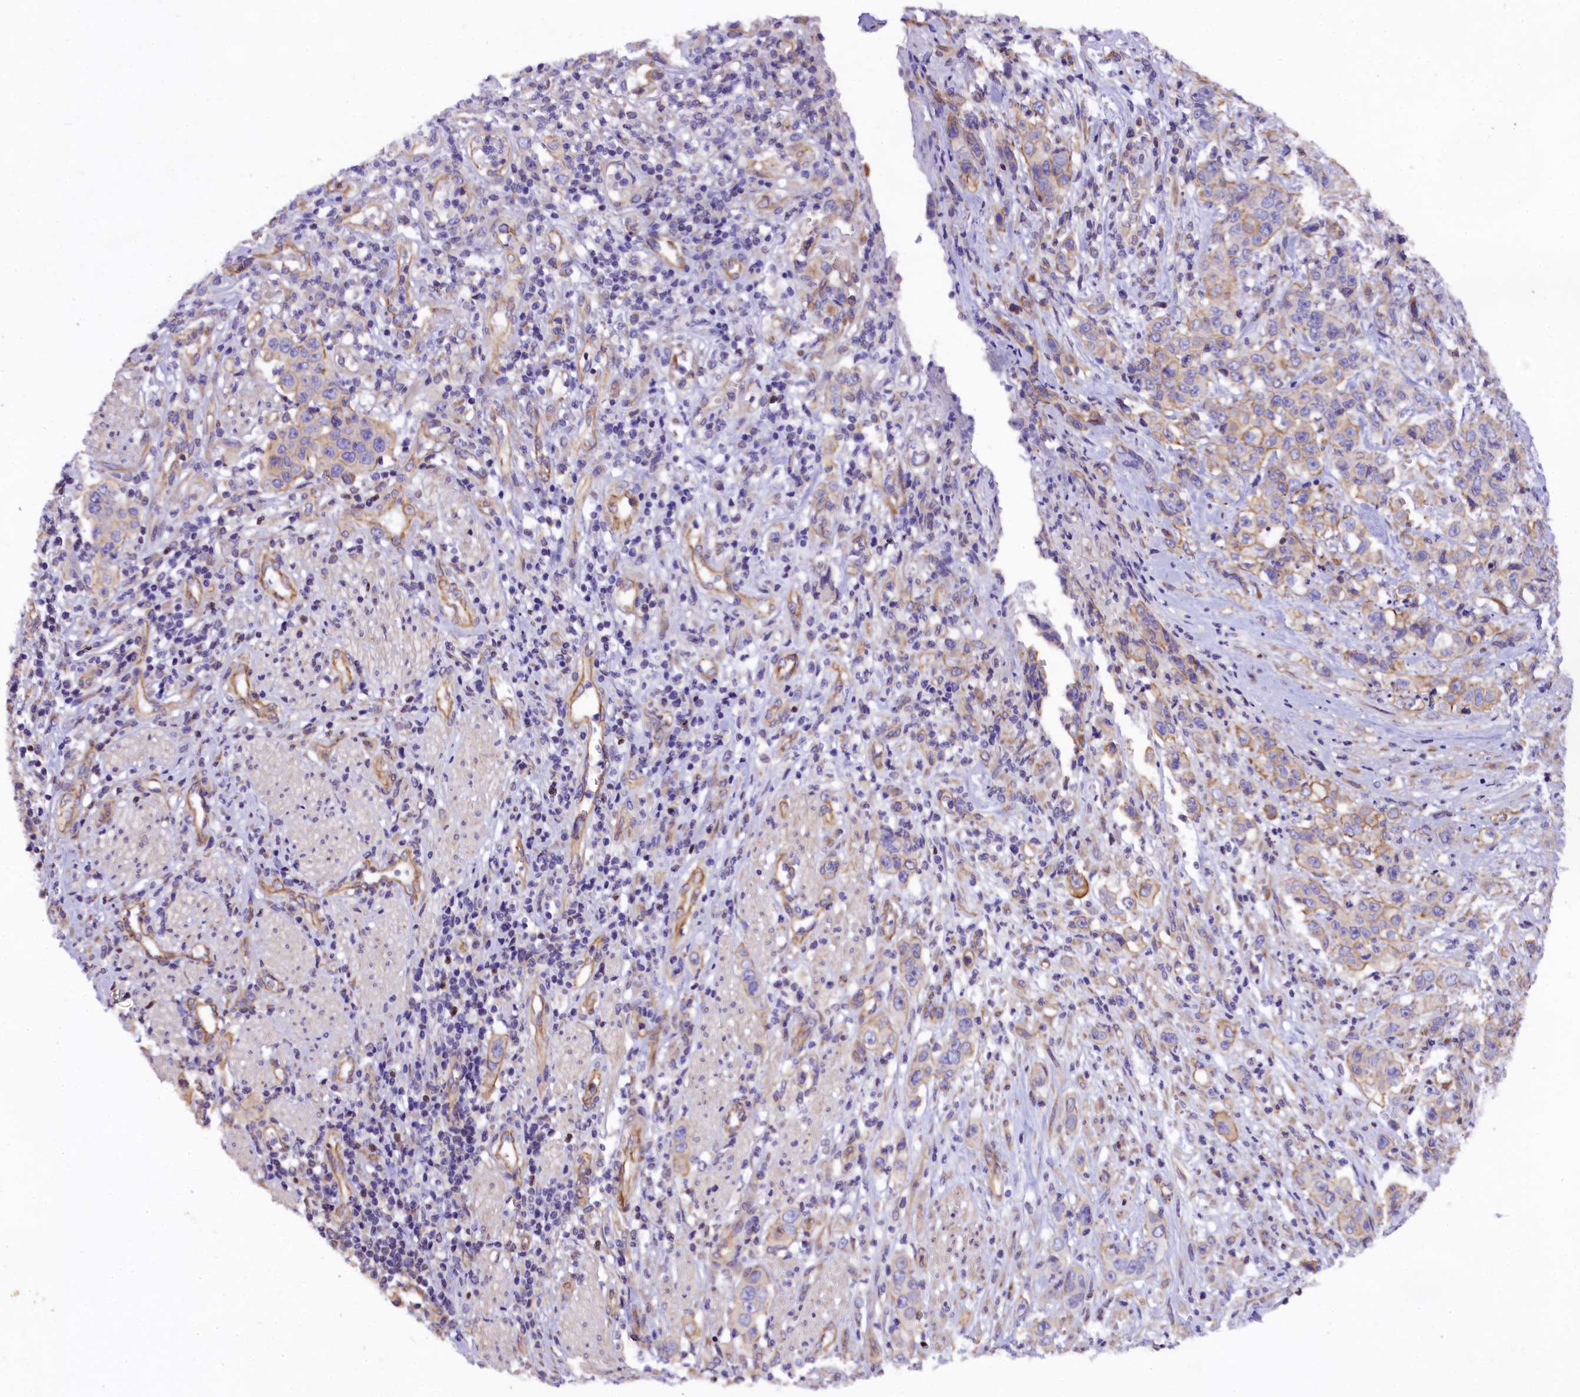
{"staining": {"intensity": "weak", "quantity": "<25%", "location": "cytoplasmic/membranous"}, "tissue": "stomach cancer", "cell_type": "Tumor cells", "image_type": "cancer", "snomed": [{"axis": "morphology", "description": "Adenocarcinoma, NOS"}, {"axis": "topography", "description": "Stomach, upper"}], "caption": "Immunohistochemical staining of human stomach adenocarcinoma demonstrates no significant positivity in tumor cells.", "gene": "SP4", "patient": {"sex": "male", "age": 62}}